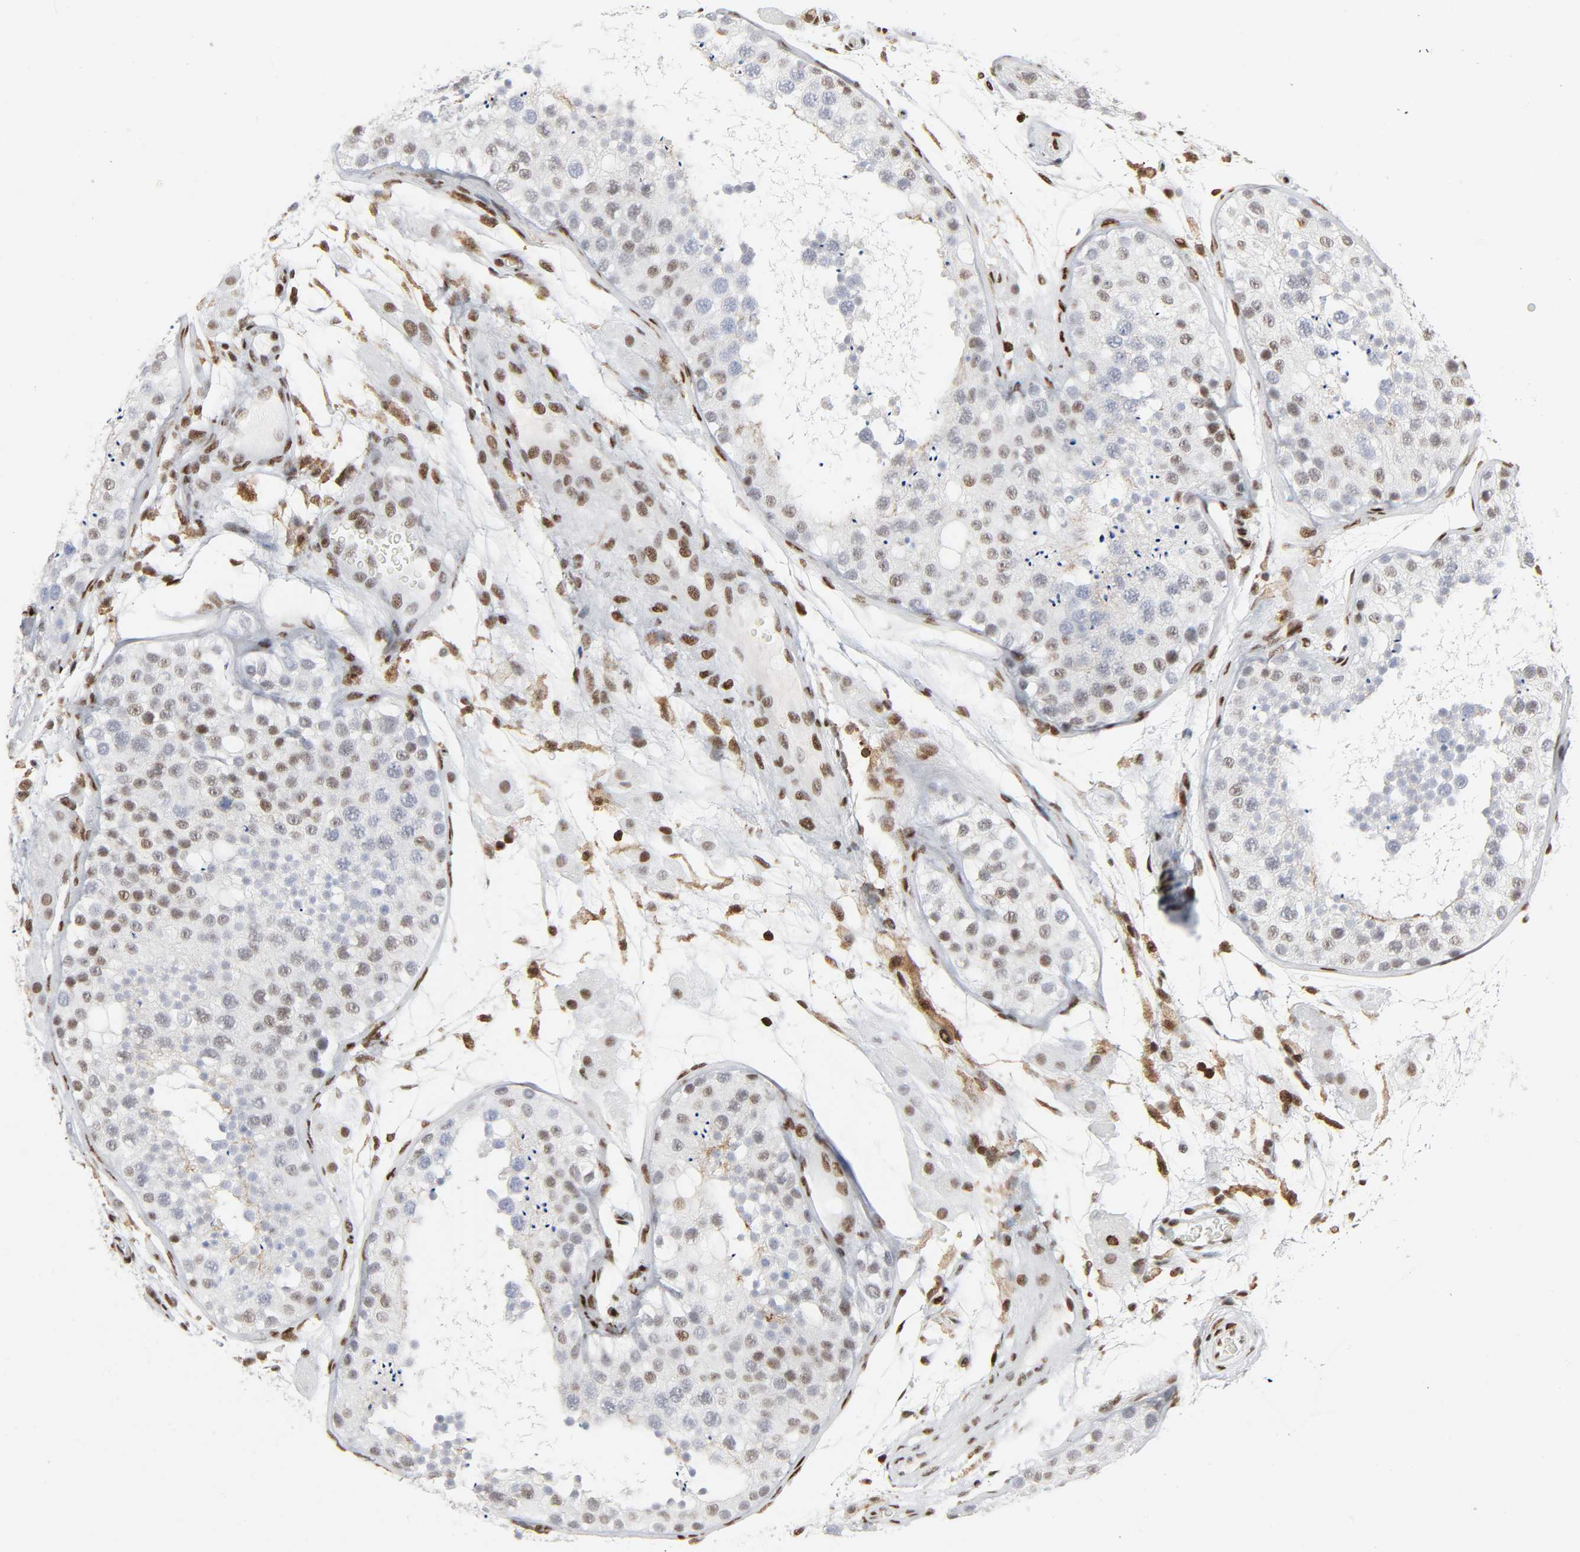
{"staining": {"intensity": "weak", "quantity": "25%-75%", "location": "nuclear"}, "tissue": "testis", "cell_type": "Cells in seminiferous ducts", "image_type": "normal", "snomed": [{"axis": "morphology", "description": "Normal tissue, NOS"}, {"axis": "topography", "description": "Testis"}], "caption": "The immunohistochemical stain shows weak nuclear positivity in cells in seminiferous ducts of benign testis.", "gene": "WAS", "patient": {"sex": "male", "age": 26}}